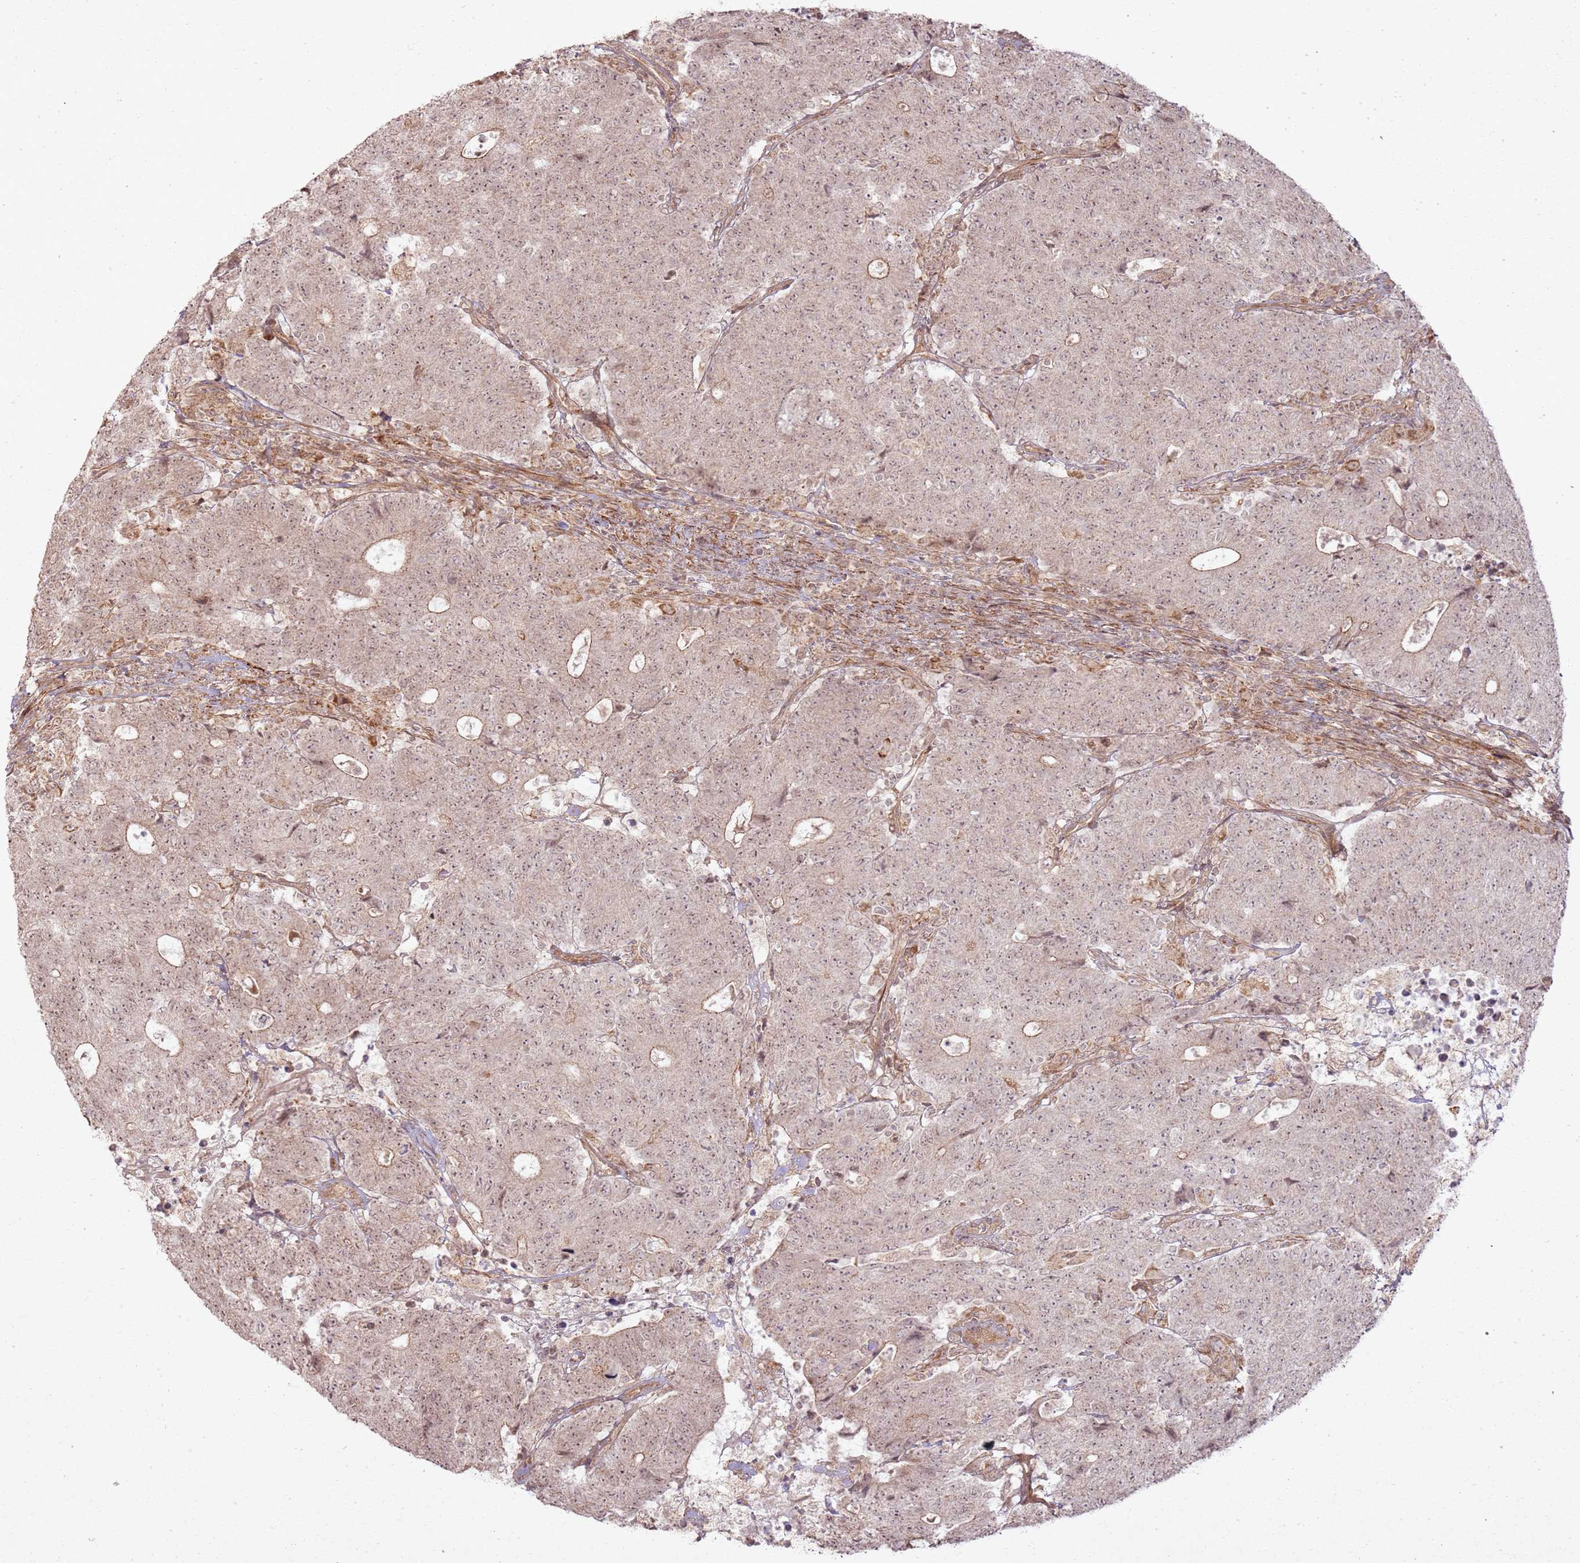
{"staining": {"intensity": "moderate", "quantity": ">75%", "location": "cytoplasmic/membranous,nuclear"}, "tissue": "colorectal cancer", "cell_type": "Tumor cells", "image_type": "cancer", "snomed": [{"axis": "morphology", "description": "Adenocarcinoma, NOS"}, {"axis": "topography", "description": "Colon"}], "caption": "Colorectal adenocarcinoma stained for a protein displays moderate cytoplasmic/membranous and nuclear positivity in tumor cells. (DAB = brown stain, brightfield microscopy at high magnification).", "gene": "ZNF623", "patient": {"sex": "female", "age": 75}}